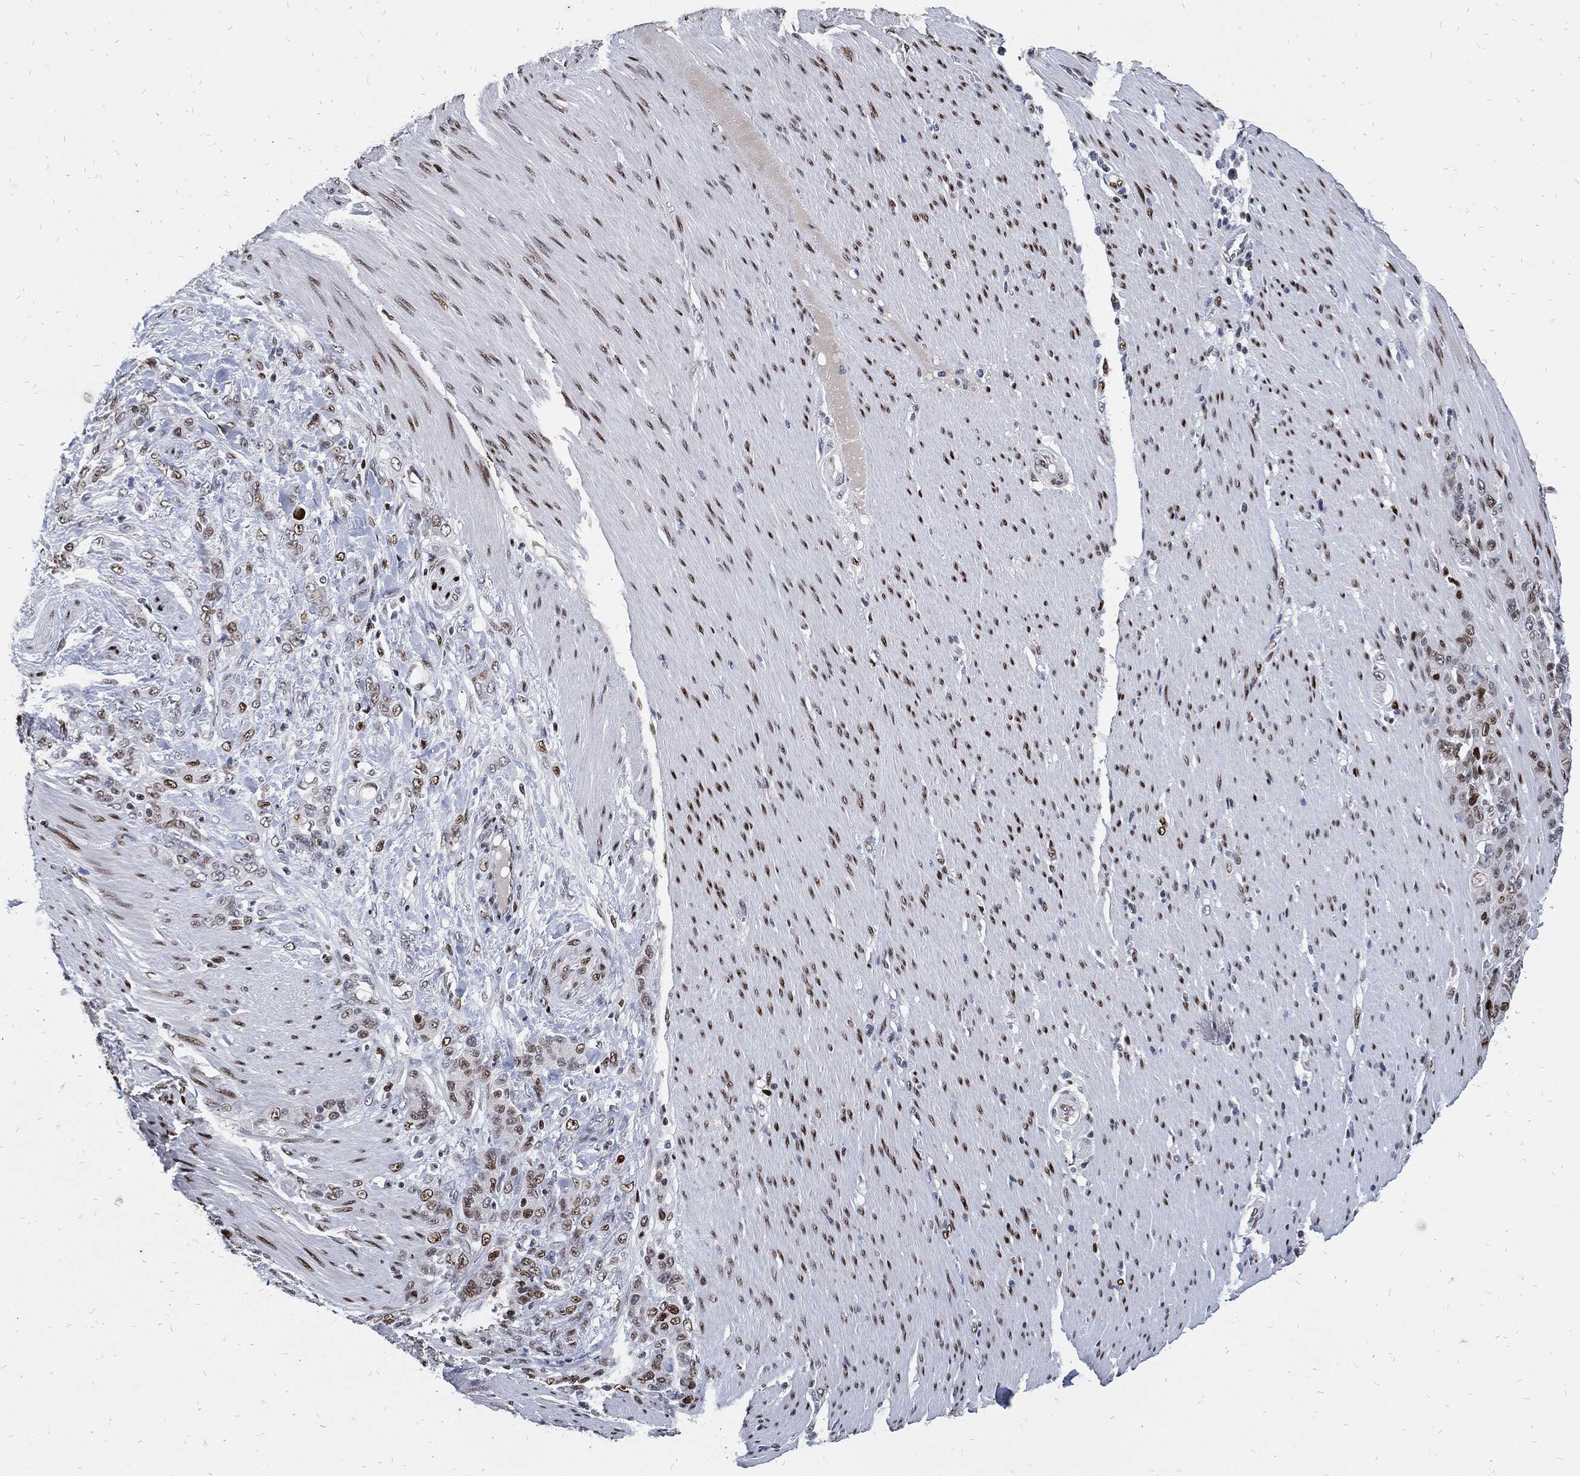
{"staining": {"intensity": "moderate", "quantity": "<25%", "location": "nuclear"}, "tissue": "stomach cancer", "cell_type": "Tumor cells", "image_type": "cancer", "snomed": [{"axis": "morphology", "description": "Normal tissue, NOS"}, {"axis": "morphology", "description": "Adenocarcinoma, NOS"}, {"axis": "topography", "description": "Stomach"}], "caption": "This image reveals stomach cancer (adenocarcinoma) stained with IHC to label a protein in brown. The nuclear of tumor cells show moderate positivity for the protein. Nuclei are counter-stained blue.", "gene": "JUN", "patient": {"sex": "female", "age": 79}}